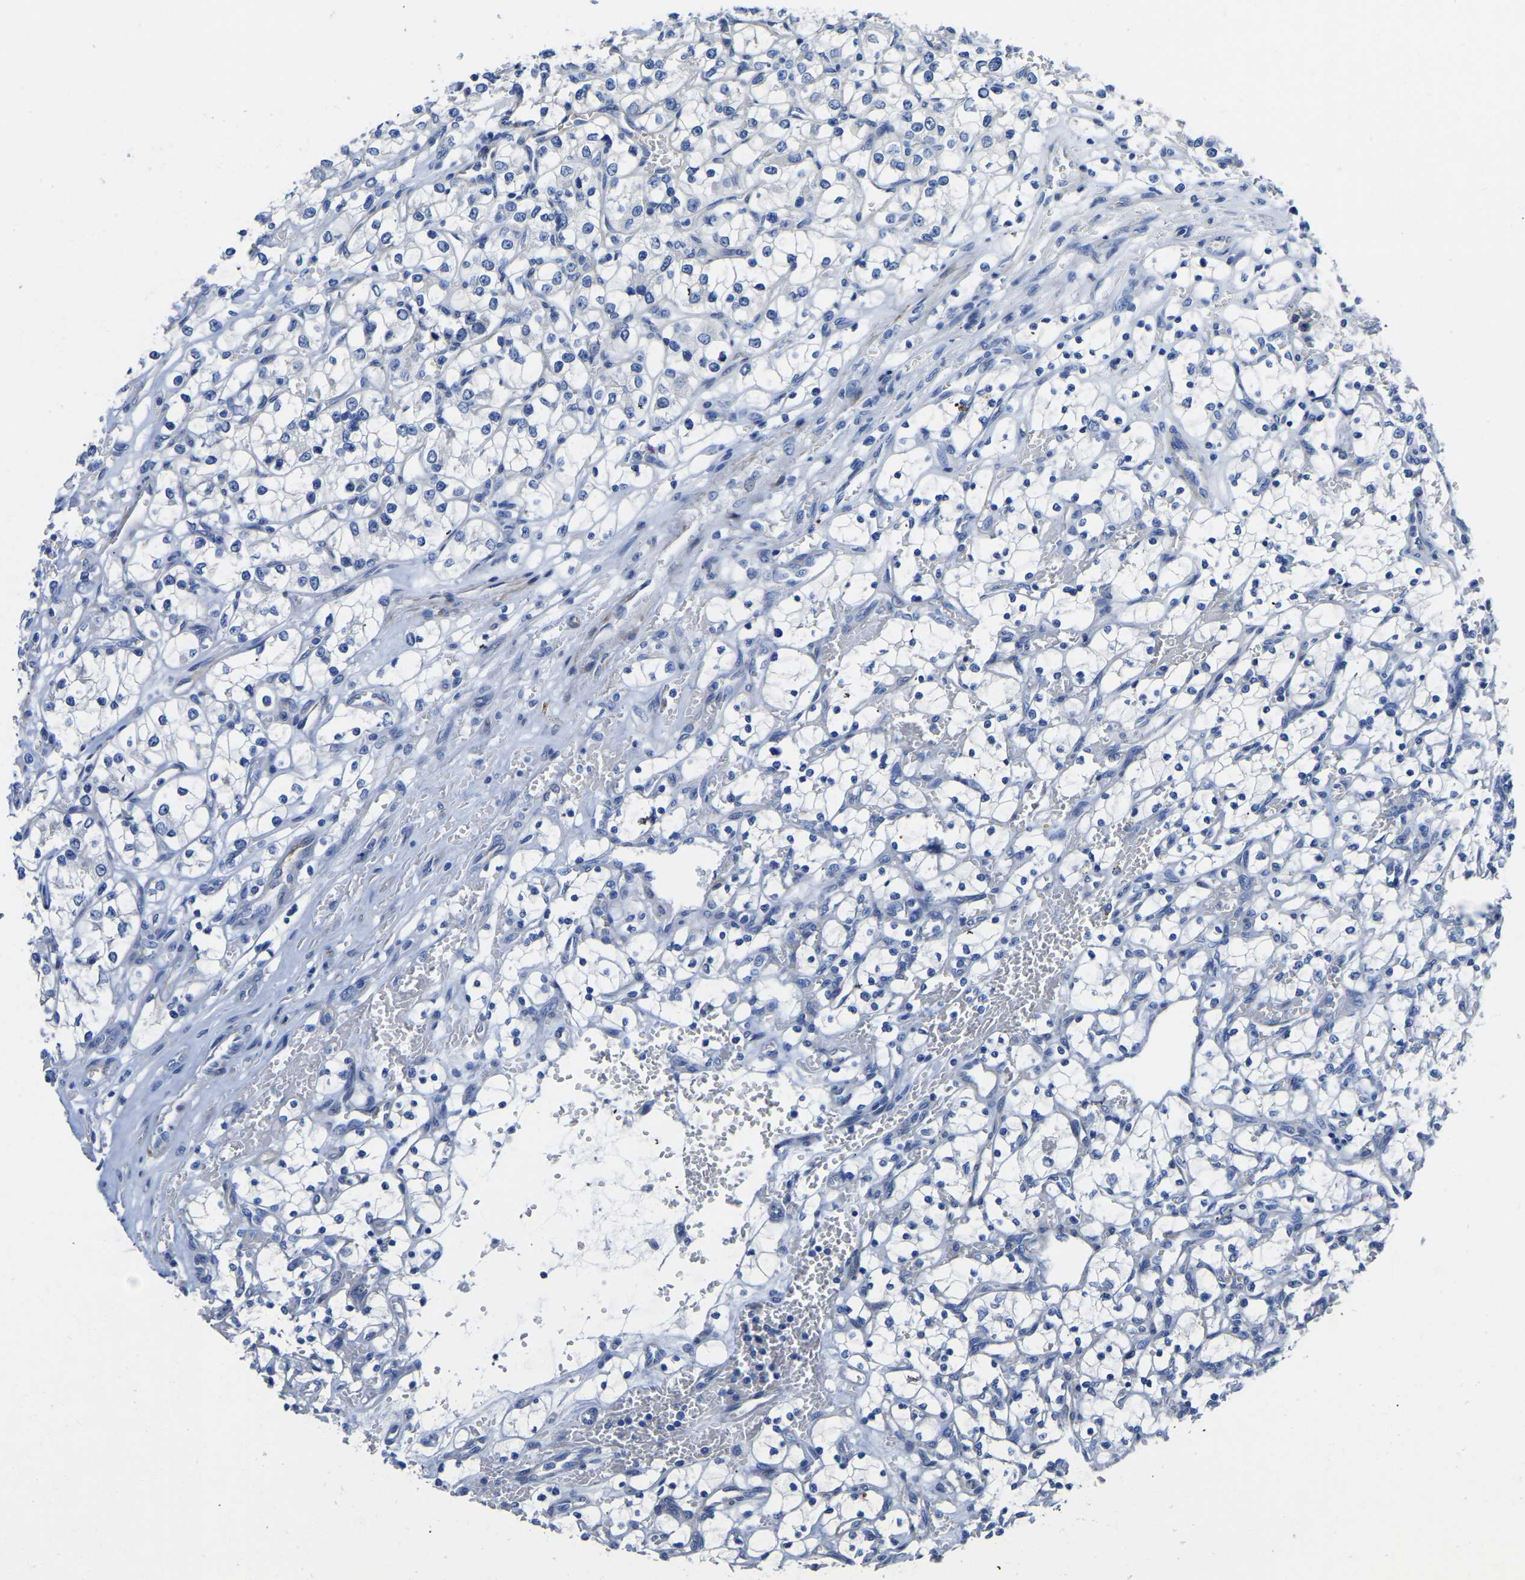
{"staining": {"intensity": "negative", "quantity": "none", "location": "none"}, "tissue": "renal cancer", "cell_type": "Tumor cells", "image_type": "cancer", "snomed": [{"axis": "morphology", "description": "Adenocarcinoma, NOS"}, {"axis": "topography", "description": "Kidney"}], "caption": "A photomicrograph of human renal cancer (adenocarcinoma) is negative for staining in tumor cells.", "gene": "SLC45A3", "patient": {"sex": "female", "age": 69}}